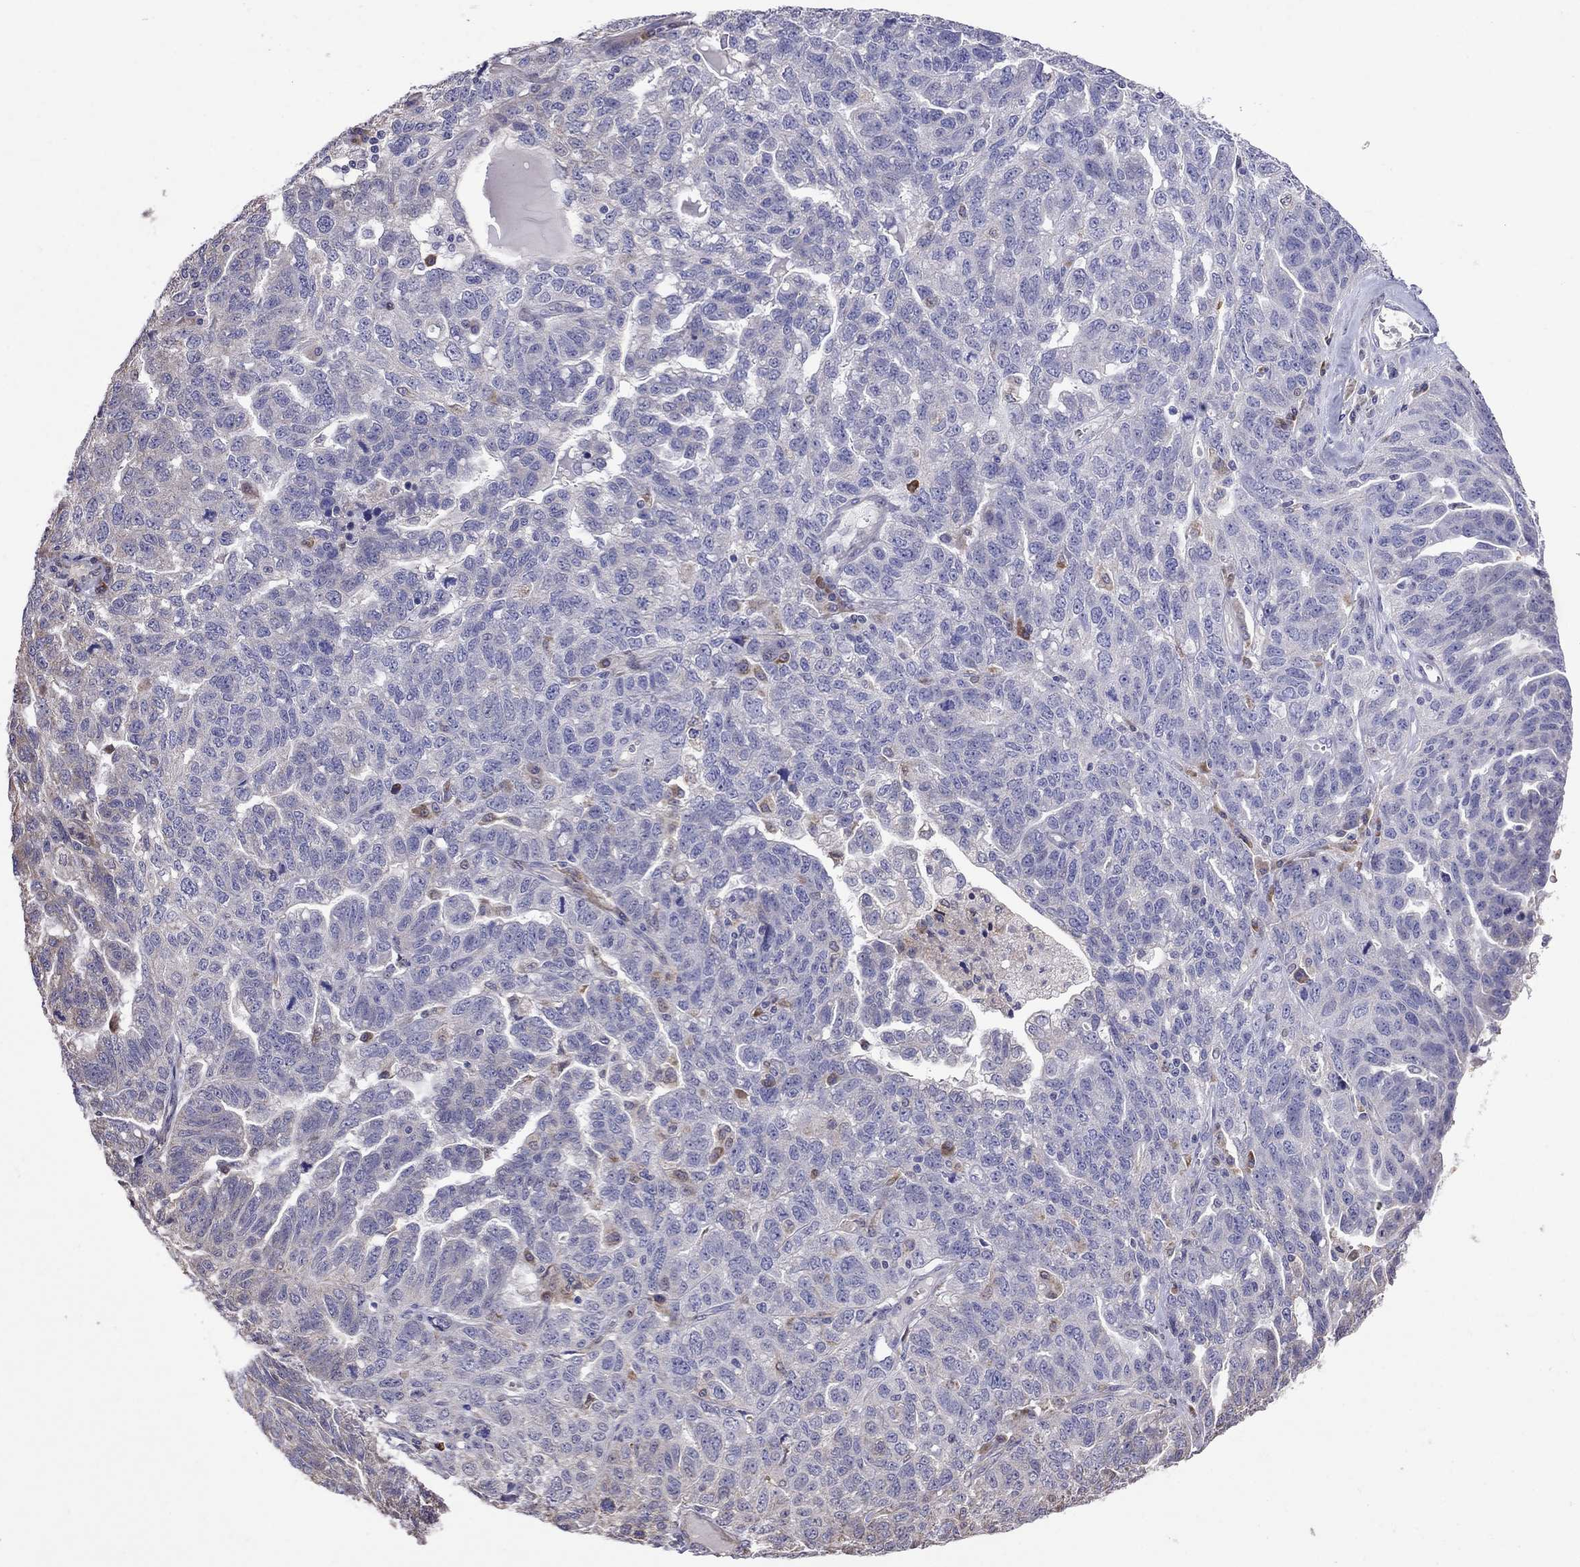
{"staining": {"intensity": "negative", "quantity": "none", "location": "none"}, "tissue": "ovarian cancer", "cell_type": "Tumor cells", "image_type": "cancer", "snomed": [{"axis": "morphology", "description": "Cystadenocarcinoma, serous, NOS"}, {"axis": "topography", "description": "Ovary"}], "caption": "Human ovarian serous cystadenocarcinoma stained for a protein using immunohistochemistry demonstrates no expression in tumor cells.", "gene": "ADAM28", "patient": {"sex": "female", "age": 71}}